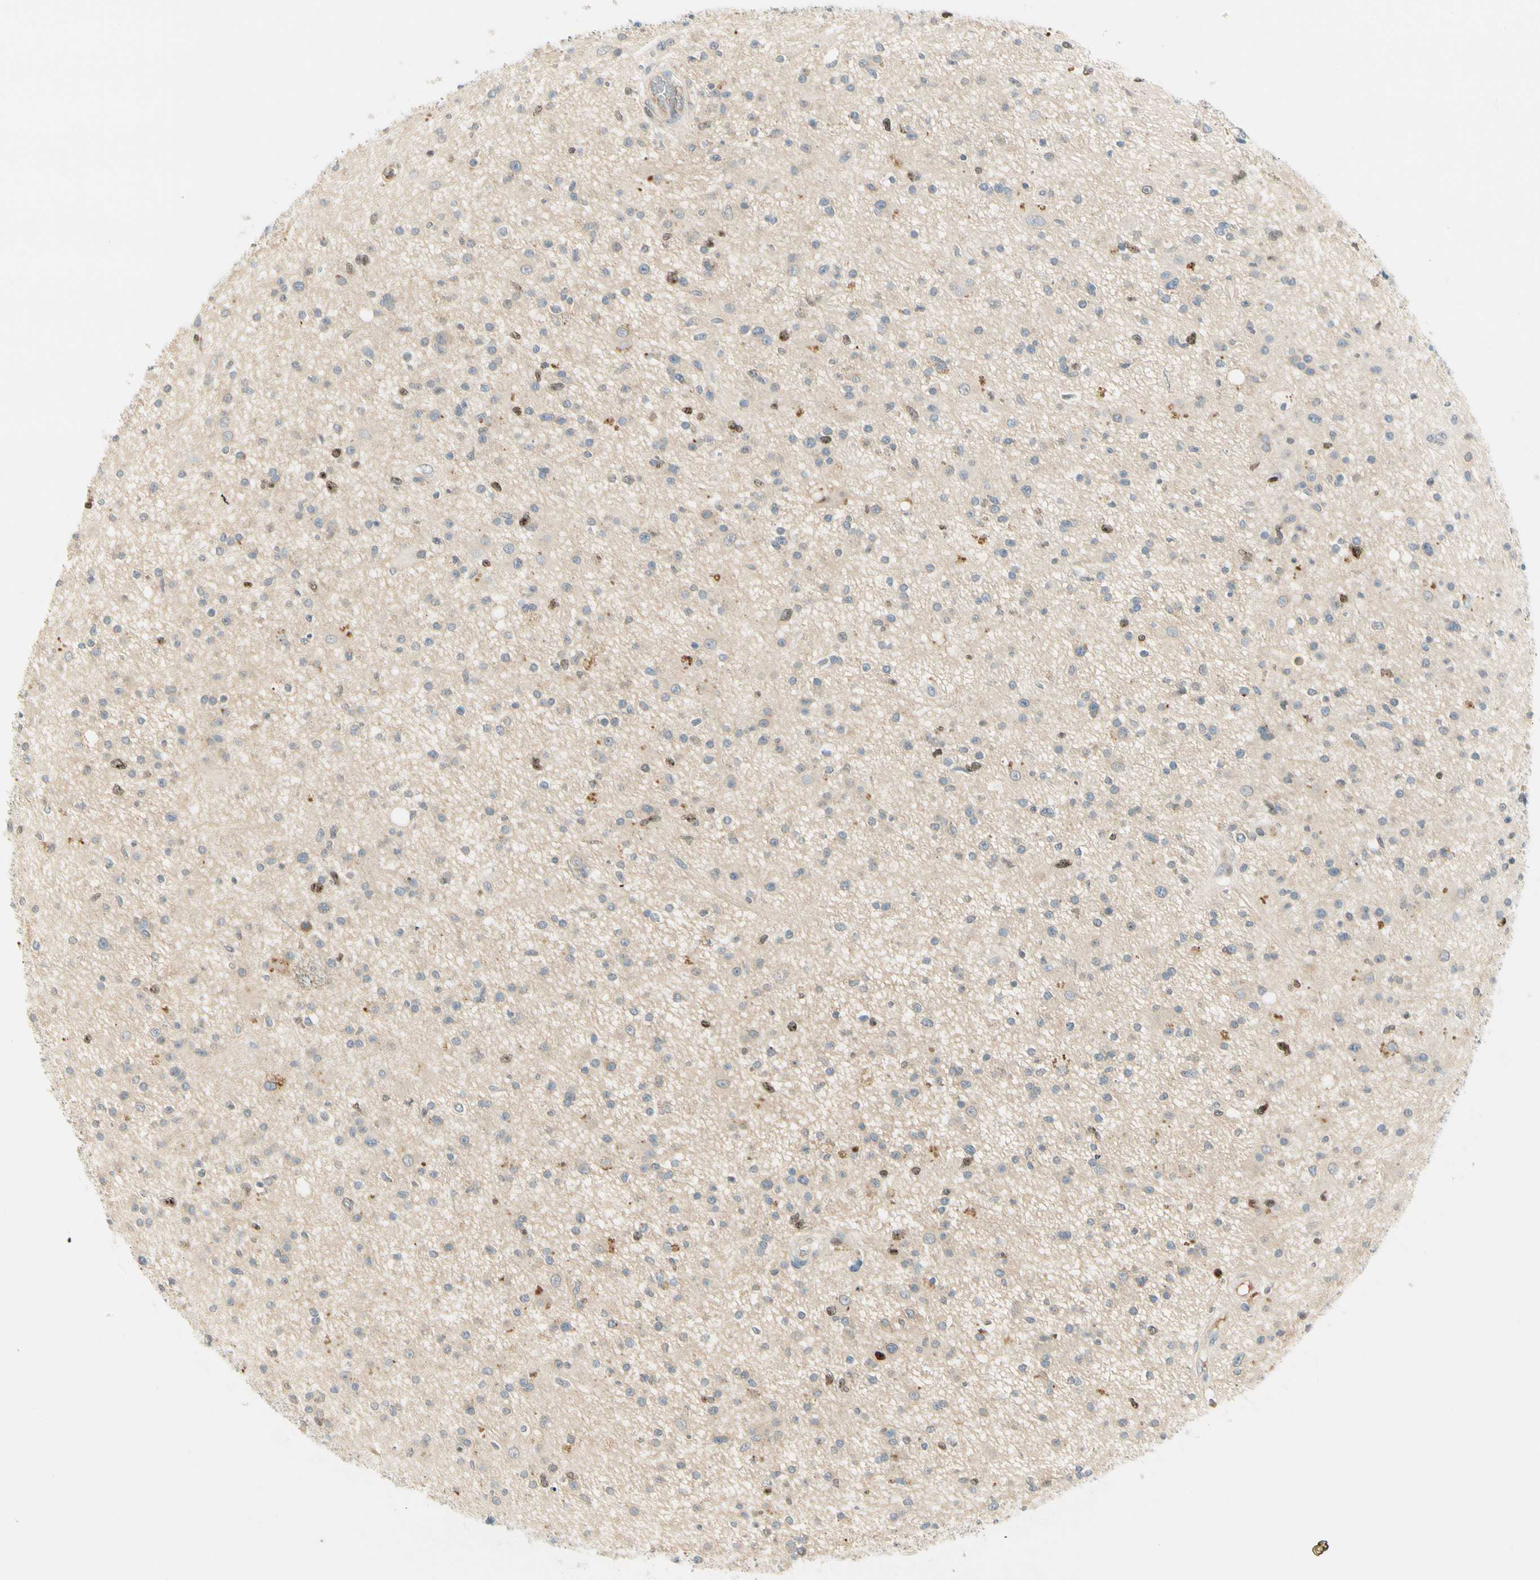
{"staining": {"intensity": "moderate", "quantity": "<25%", "location": "nuclear"}, "tissue": "glioma", "cell_type": "Tumor cells", "image_type": "cancer", "snomed": [{"axis": "morphology", "description": "Glioma, malignant, High grade"}, {"axis": "topography", "description": "Brain"}], "caption": "Glioma stained for a protein demonstrates moderate nuclear positivity in tumor cells.", "gene": "PITX1", "patient": {"sex": "male", "age": 33}}